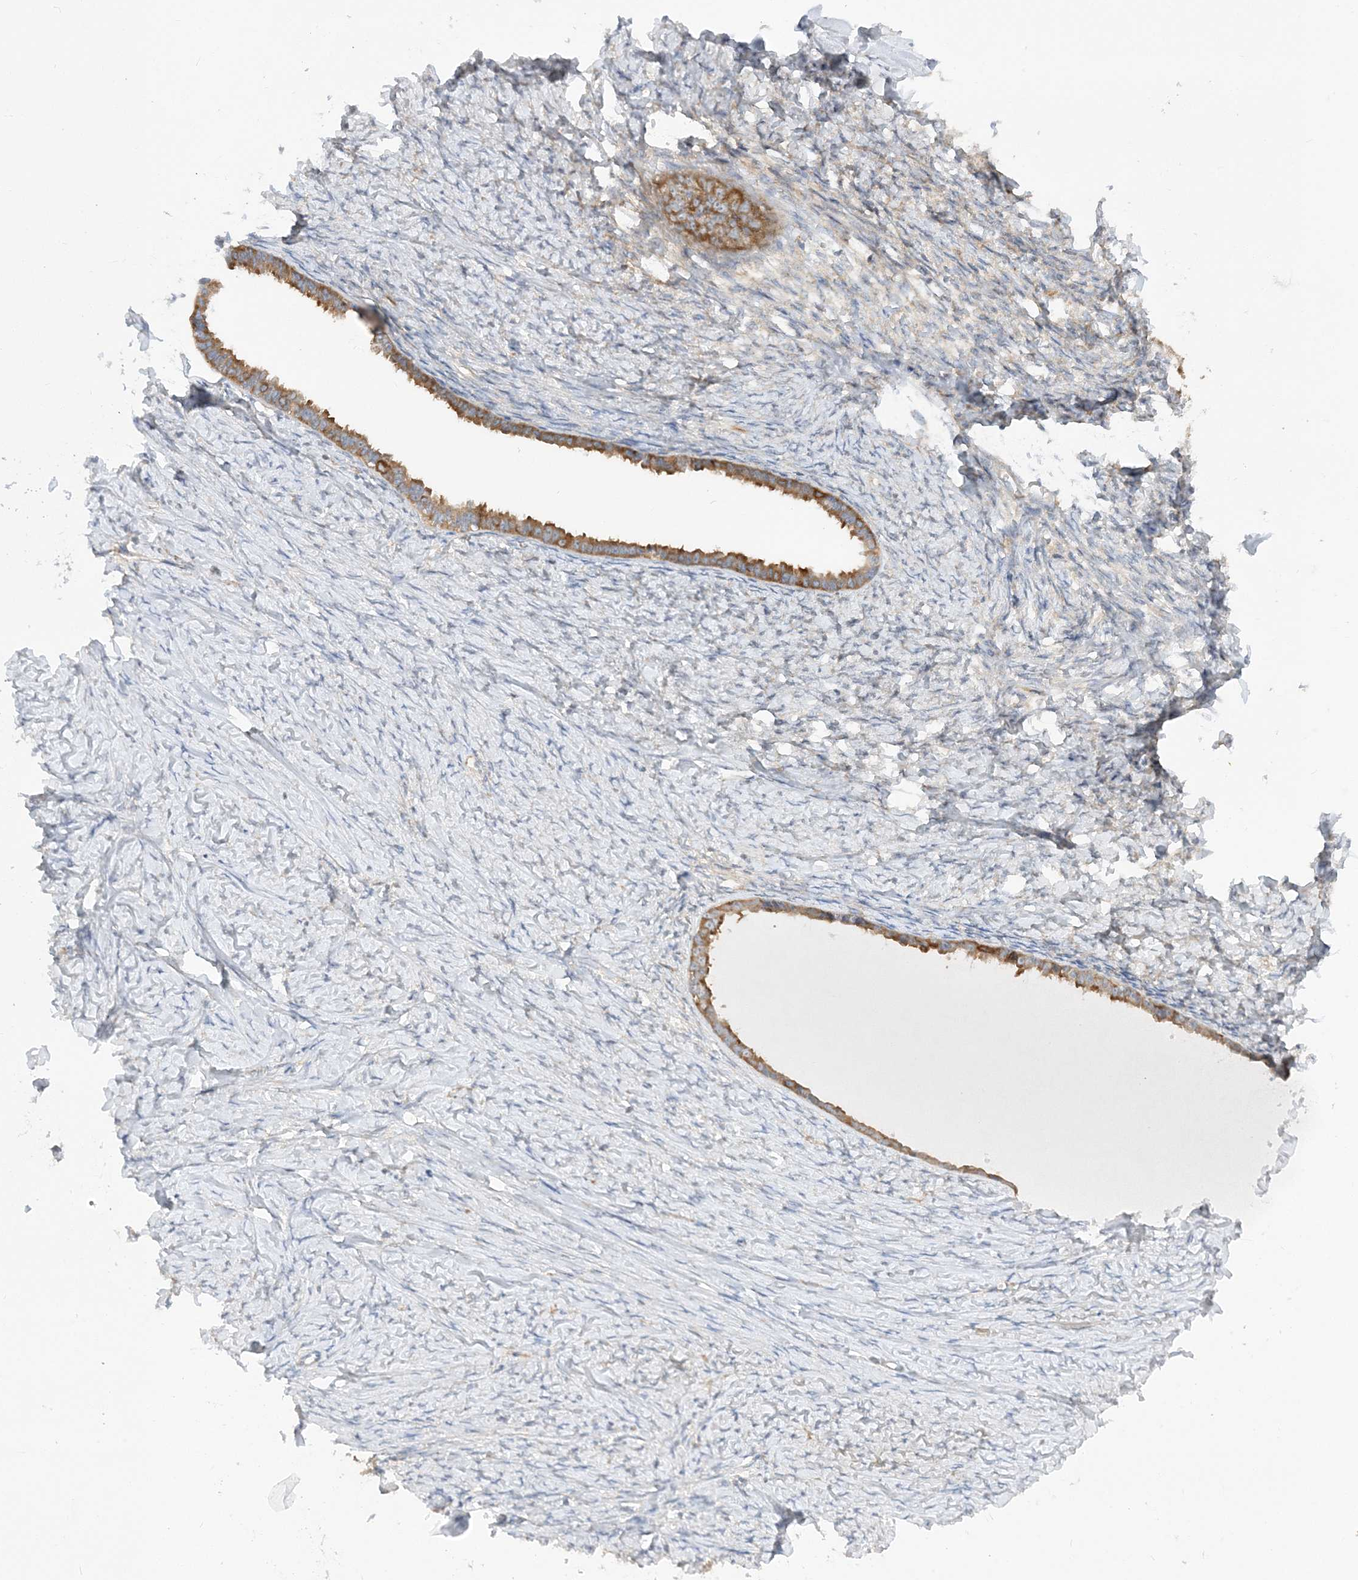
{"staining": {"intensity": "moderate", "quantity": ">75%", "location": "cytoplasmic/membranous"}, "tissue": "ovarian cancer", "cell_type": "Tumor cells", "image_type": "cancer", "snomed": [{"axis": "morphology", "description": "Cystadenocarcinoma, serous, NOS"}, {"axis": "topography", "description": "Ovary"}], "caption": "The photomicrograph displays immunohistochemical staining of ovarian cancer. There is moderate cytoplasmic/membranous expression is appreciated in approximately >75% of tumor cells.", "gene": "LARP4B", "patient": {"sex": "female", "age": 79}}